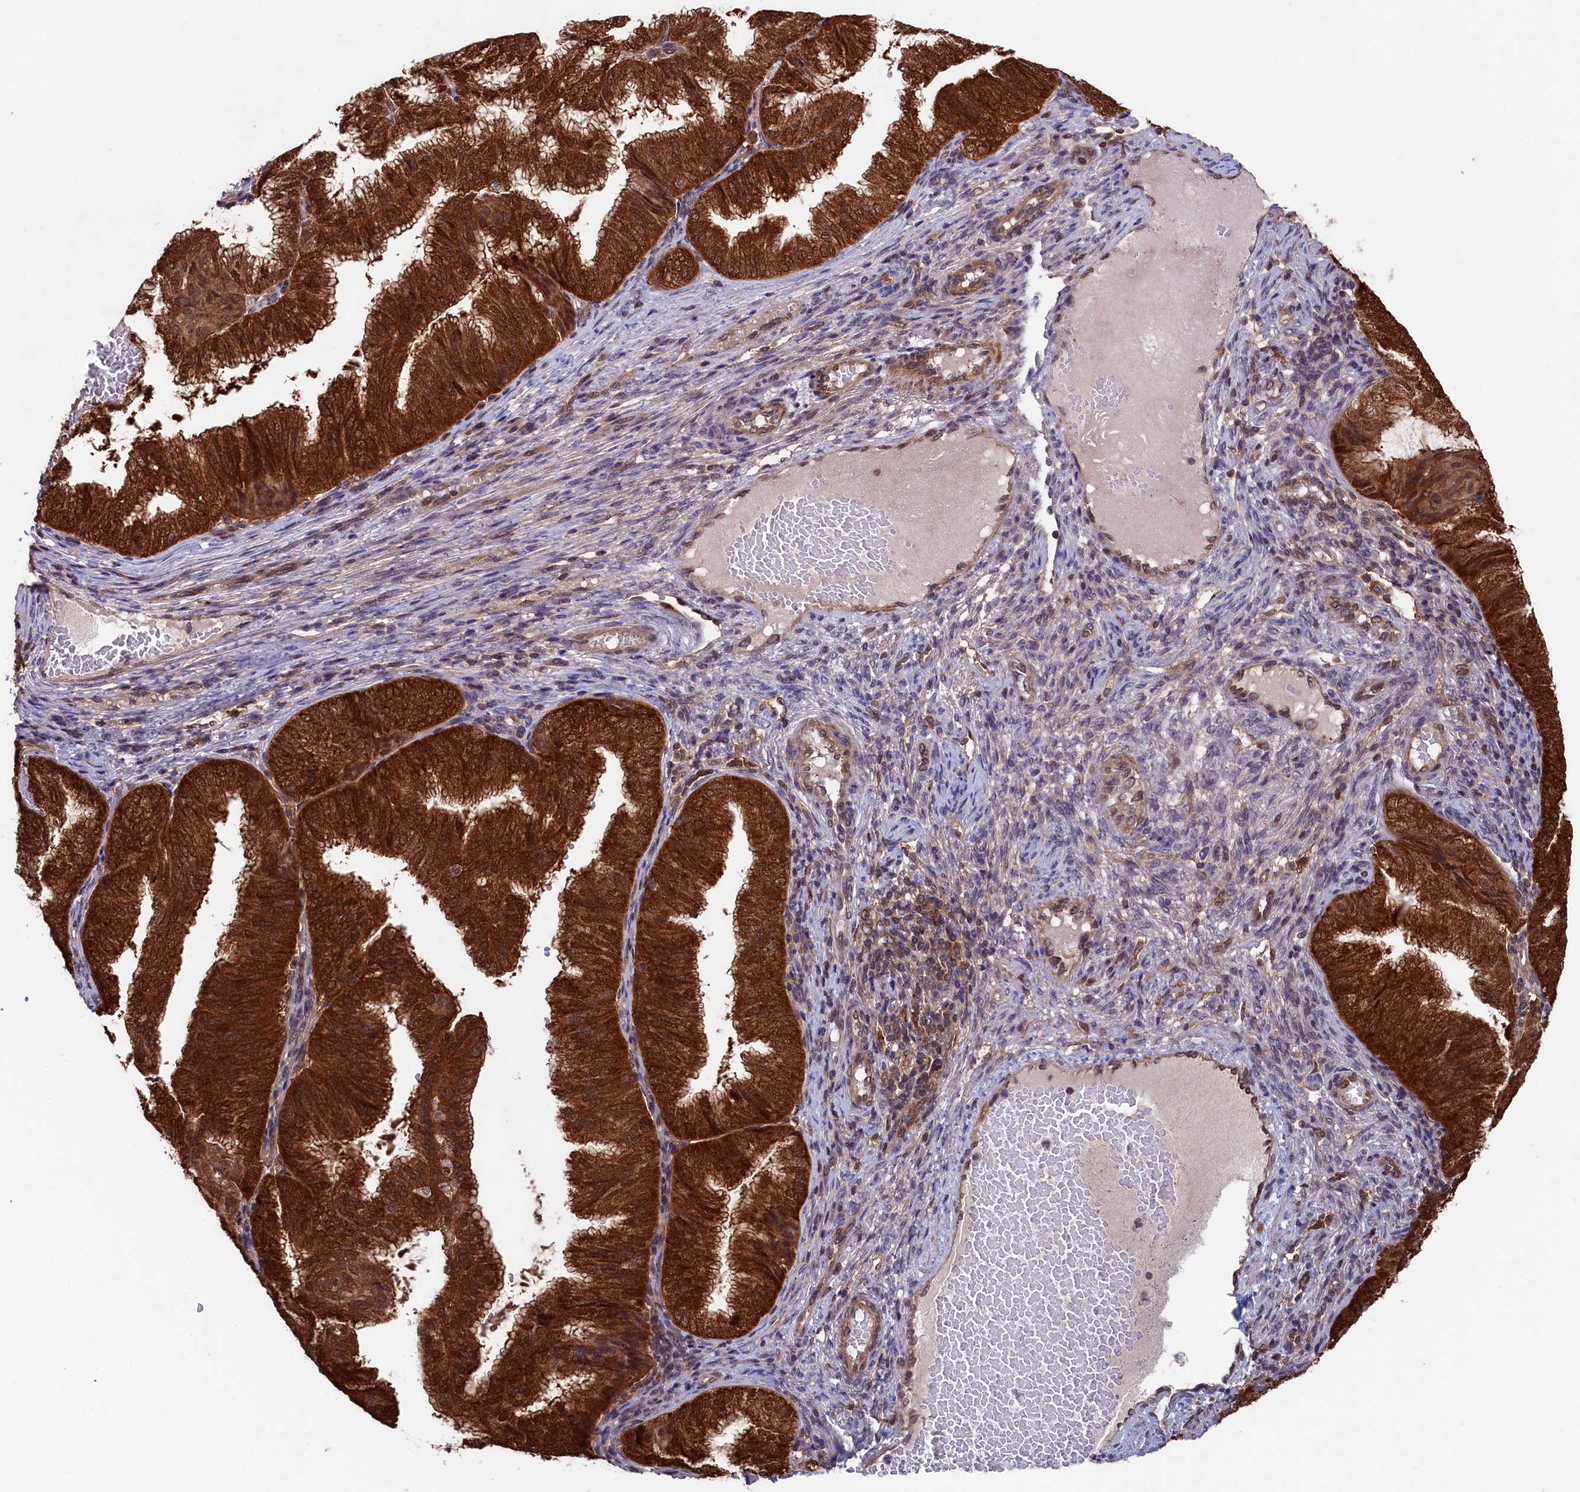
{"staining": {"intensity": "strong", "quantity": ">75%", "location": "cytoplasmic/membranous,nuclear"}, "tissue": "endometrial cancer", "cell_type": "Tumor cells", "image_type": "cancer", "snomed": [{"axis": "morphology", "description": "Adenocarcinoma, NOS"}, {"axis": "topography", "description": "Endometrium"}], "caption": "The image reveals immunohistochemical staining of endometrial cancer. There is strong cytoplasmic/membranous and nuclear positivity is appreciated in approximately >75% of tumor cells.", "gene": "JPT2", "patient": {"sex": "female", "age": 49}}